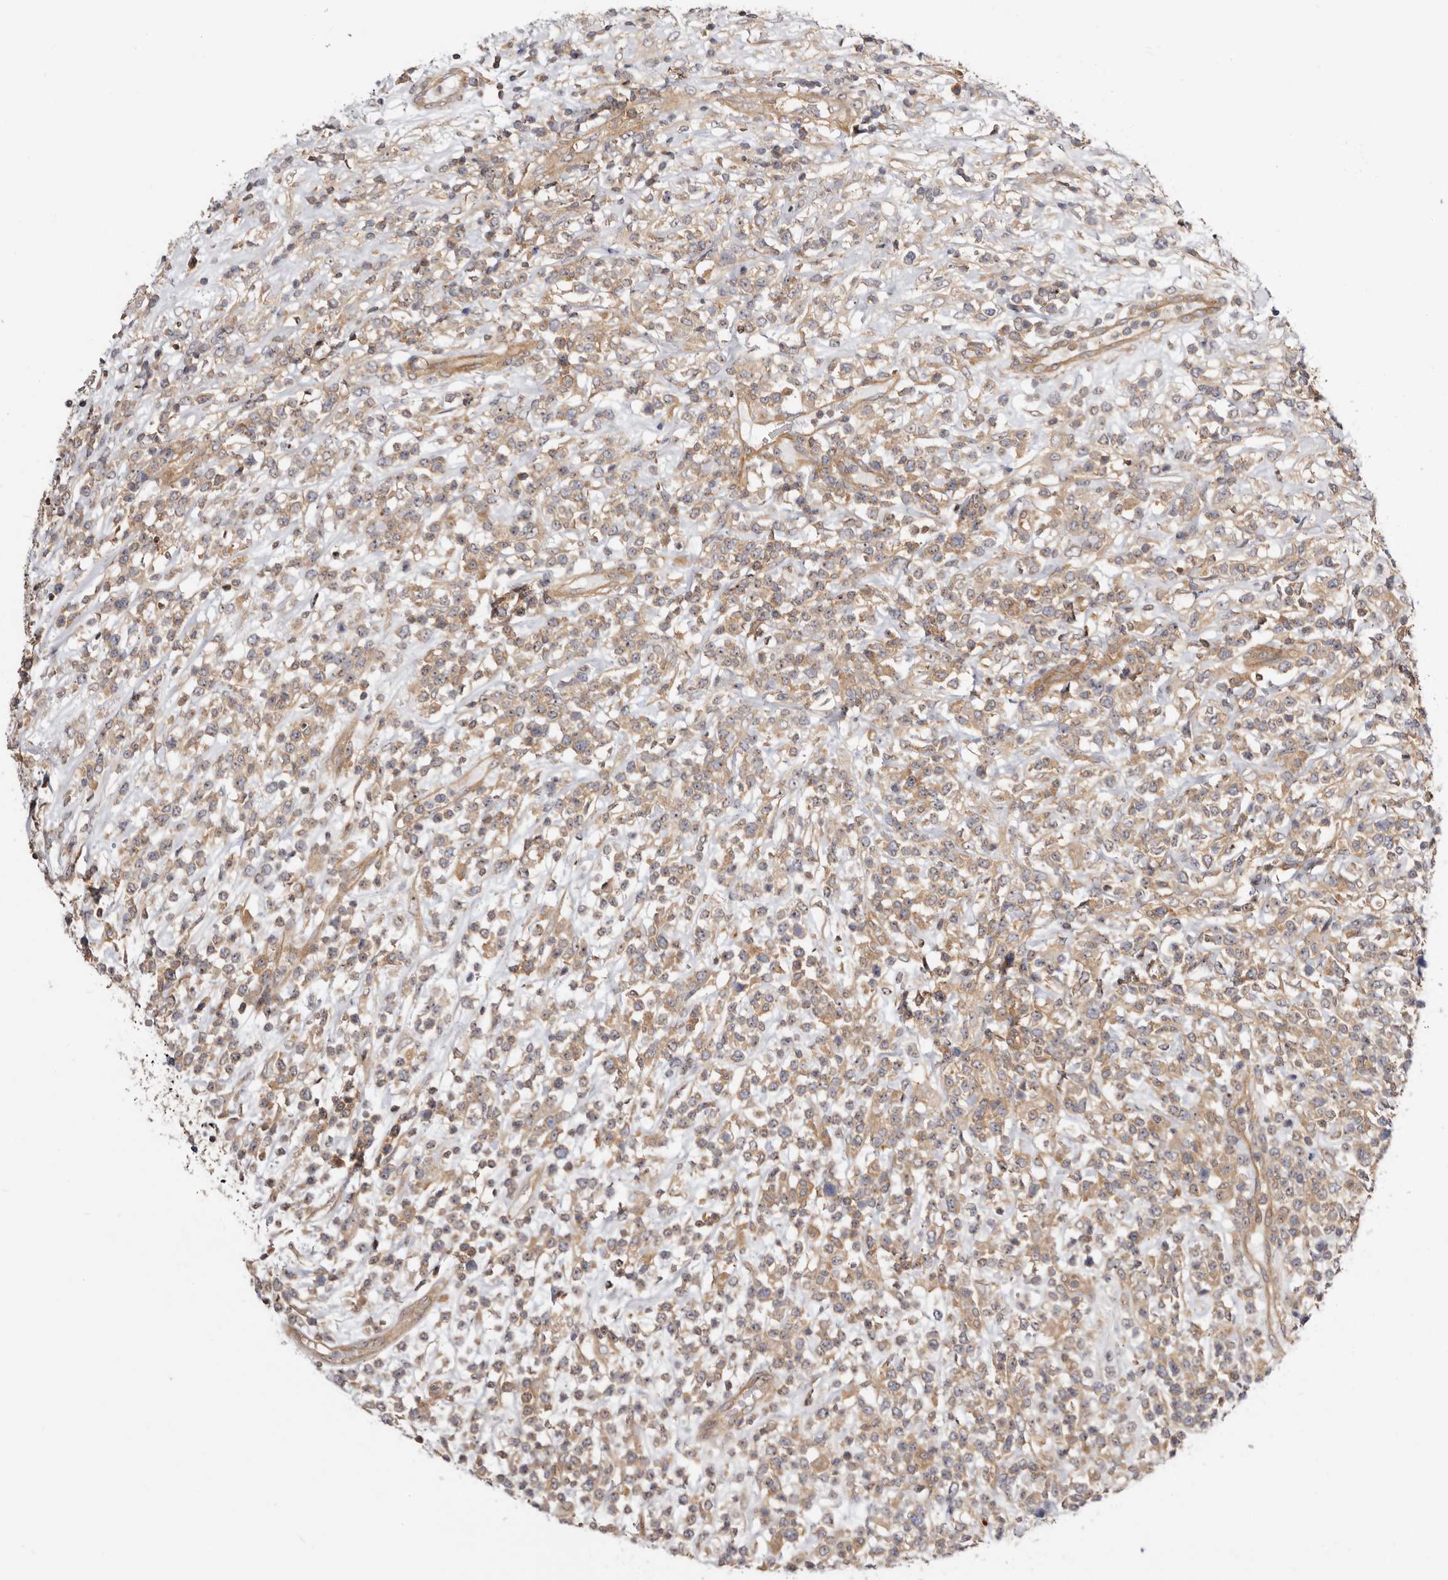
{"staining": {"intensity": "moderate", "quantity": ">75%", "location": "cytoplasmic/membranous,nuclear"}, "tissue": "lymphoma", "cell_type": "Tumor cells", "image_type": "cancer", "snomed": [{"axis": "morphology", "description": "Malignant lymphoma, non-Hodgkin's type, High grade"}, {"axis": "topography", "description": "Colon"}], "caption": "A medium amount of moderate cytoplasmic/membranous and nuclear expression is seen in approximately >75% of tumor cells in lymphoma tissue.", "gene": "PANK4", "patient": {"sex": "female", "age": 53}}